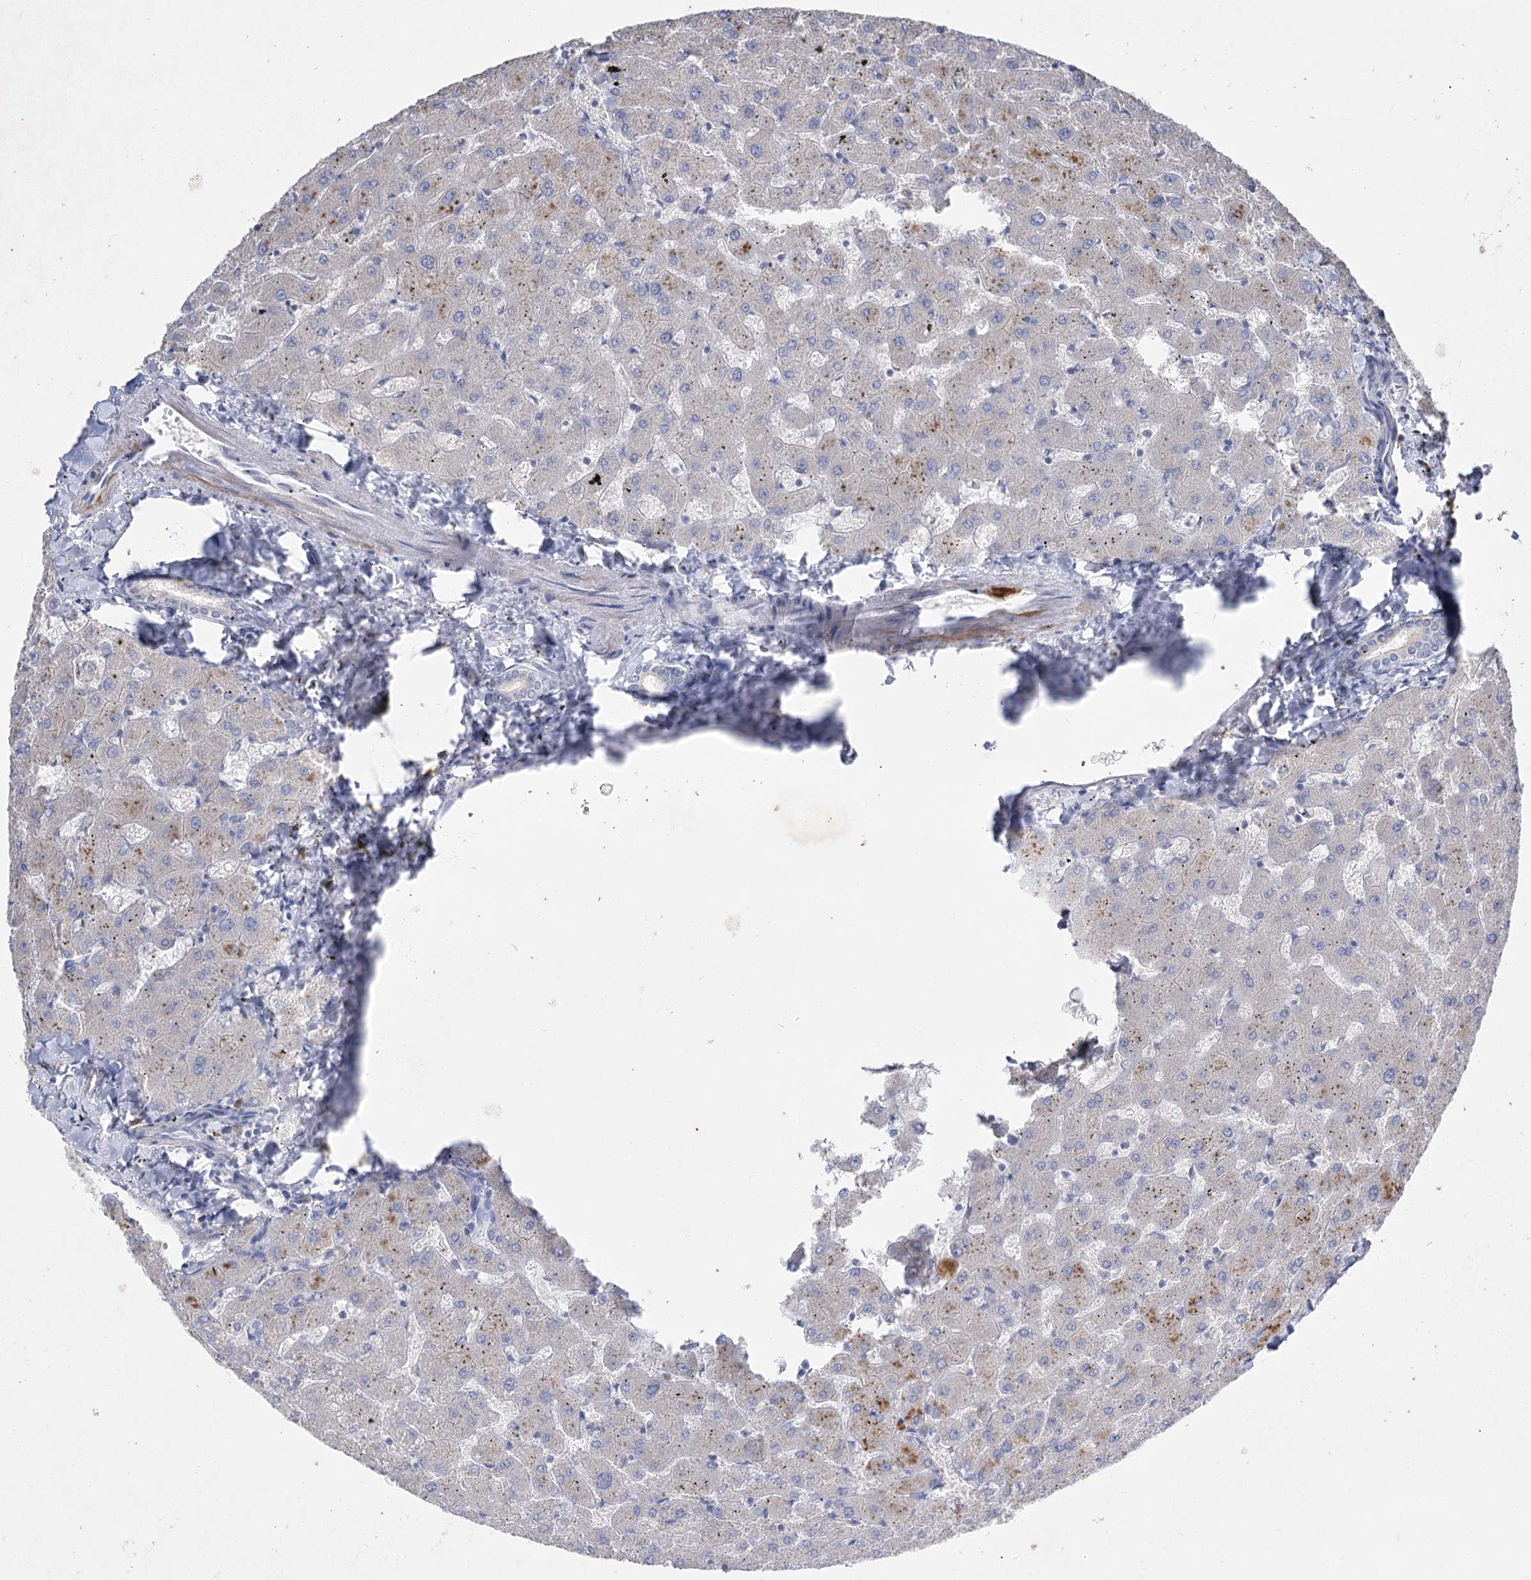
{"staining": {"intensity": "negative", "quantity": "none", "location": "none"}, "tissue": "liver", "cell_type": "Cholangiocytes", "image_type": "normal", "snomed": [{"axis": "morphology", "description": "Normal tissue, NOS"}, {"axis": "topography", "description": "Liver"}], "caption": "Immunohistochemistry (IHC) photomicrograph of benign human liver stained for a protein (brown), which demonstrates no expression in cholangiocytes.", "gene": "IL1RAP", "patient": {"sex": "female", "age": 63}}